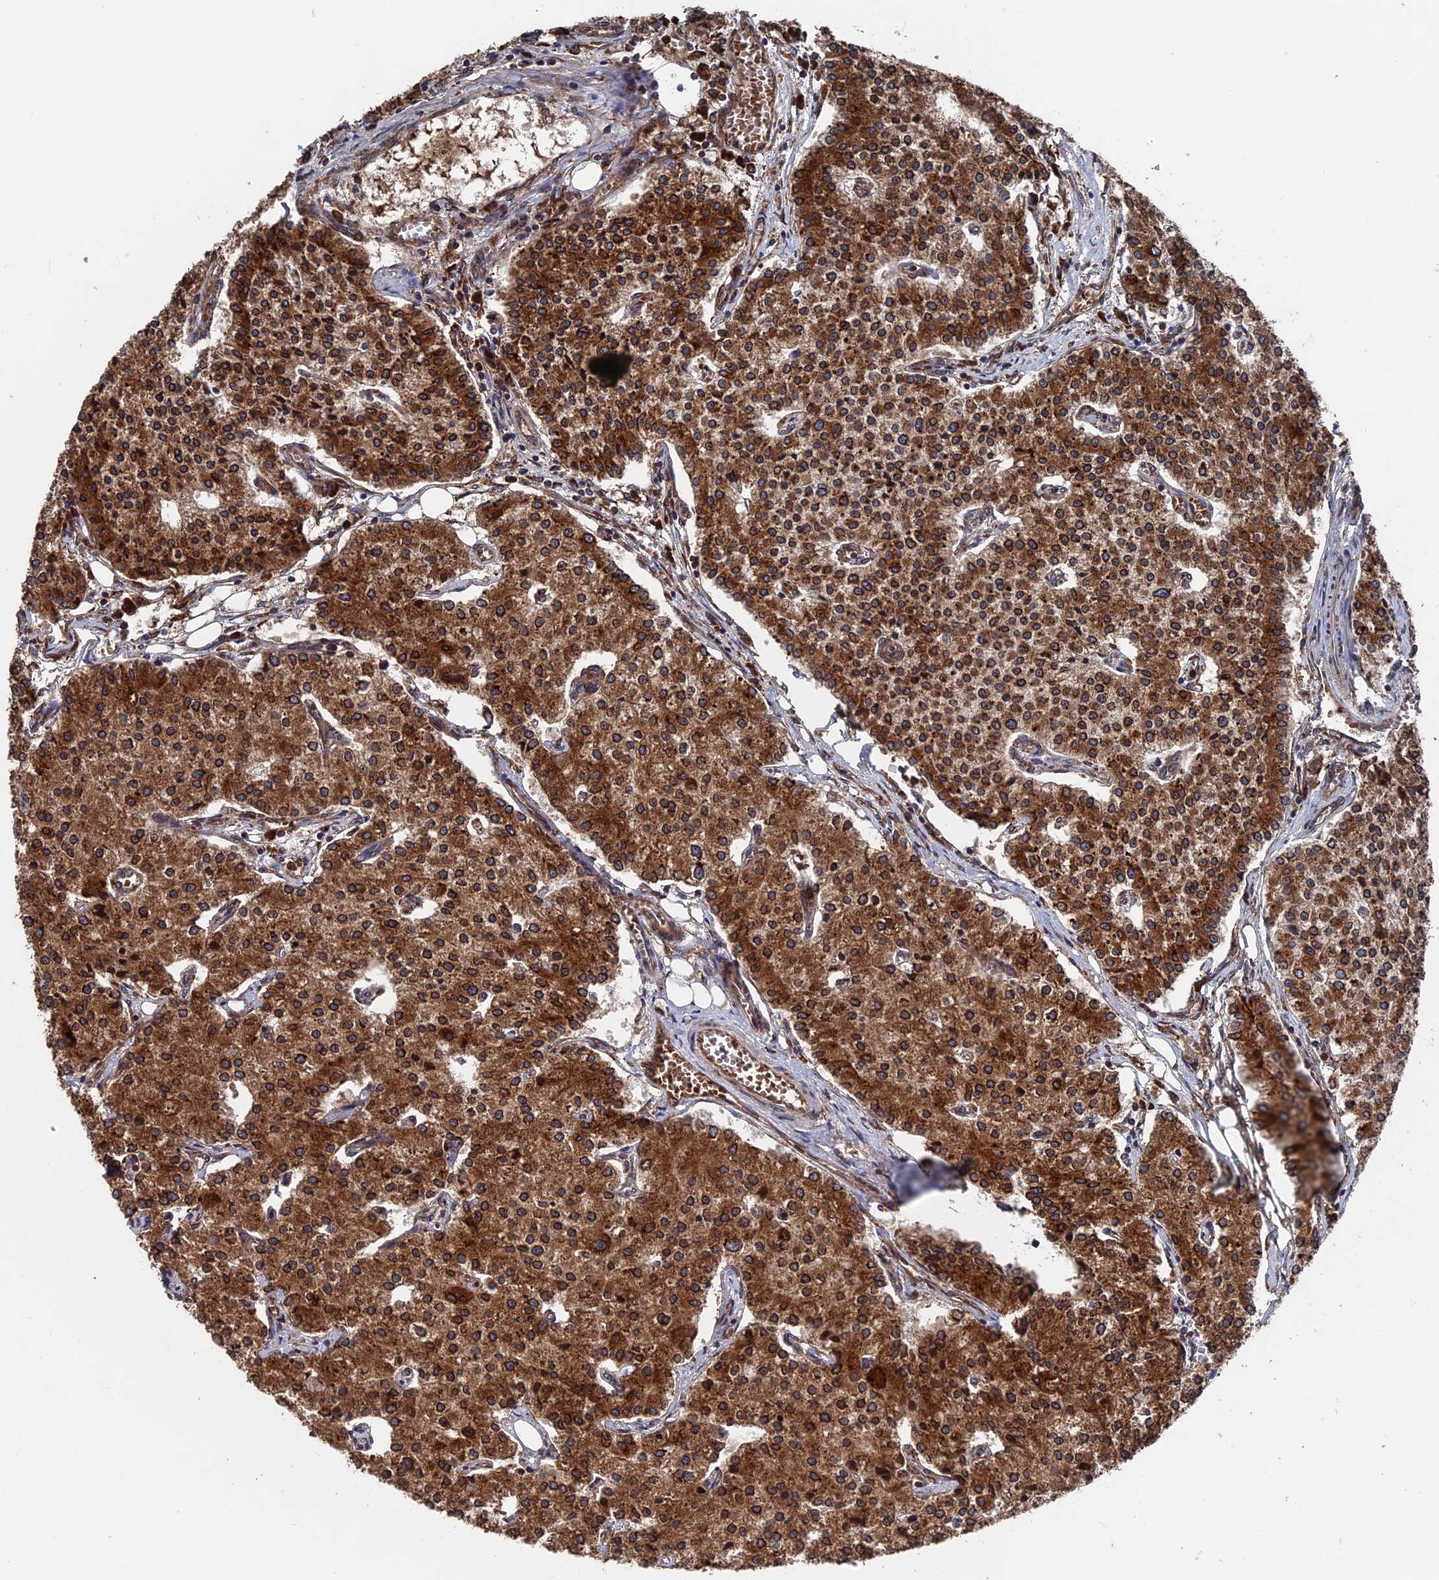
{"staining": {"intensity": "strong", "quantity": ">75%", "location": "cytoplasmic/membranous"}, "tissue": "carcinoid", "cell_type": "Tumor cells", "image_type": "cancer", "snomed": [{"axis": "morphology", "description": "Carcinoid, malignant, NOS"}, {"axis": "topography", "description": "Colon"}], "caption": "This is an image of IHC staining of carcinoid (malignant), which shows strong positivity in the cytoplasmic/membranous of tumor cells.", "gene": "RPUSD1", "patient": {"sex": "female", "age": 52}}